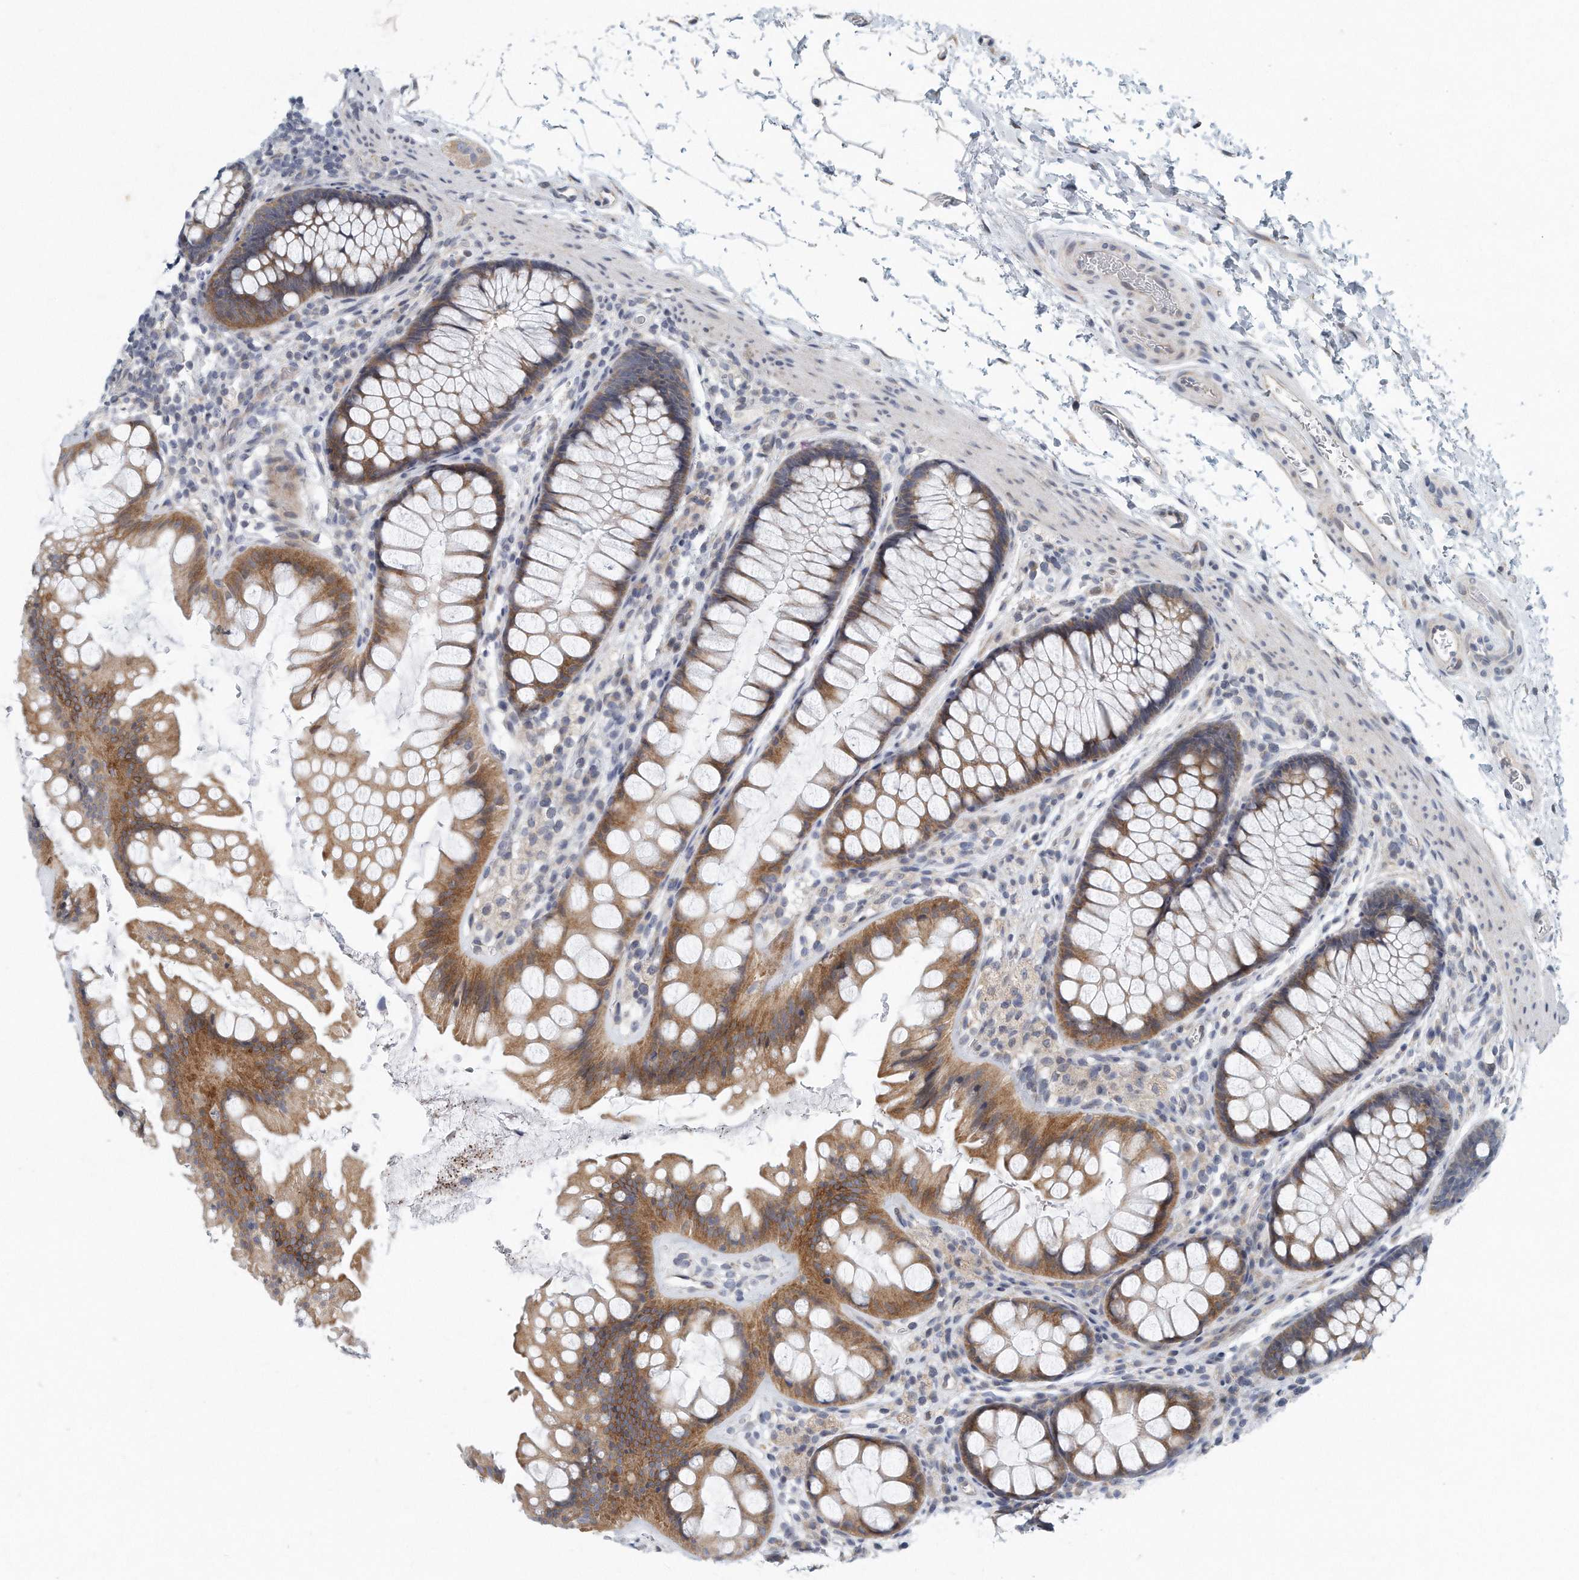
{"staining": {"intensity": "negative", "quantity": "none", "location": "none"}, "tissue": "colon", "cell_type": "Endothelial cells", "image_type": "normal", "snomed": [{"axis": "morphology", "description": "Normal tissue, NOS"}, {"axis": "topography", "description": "Colon"}], "caption": "Immunohistochemistry (IHC) histopathology image of benign human colon stained for a protein (brown), which reveals no positivity in endothelial cells. (DAB IHC visualized using brightfield microscopy, high magnification).", "gene": "VLDLR", "patient": {"sex": "female", "age": 62}}